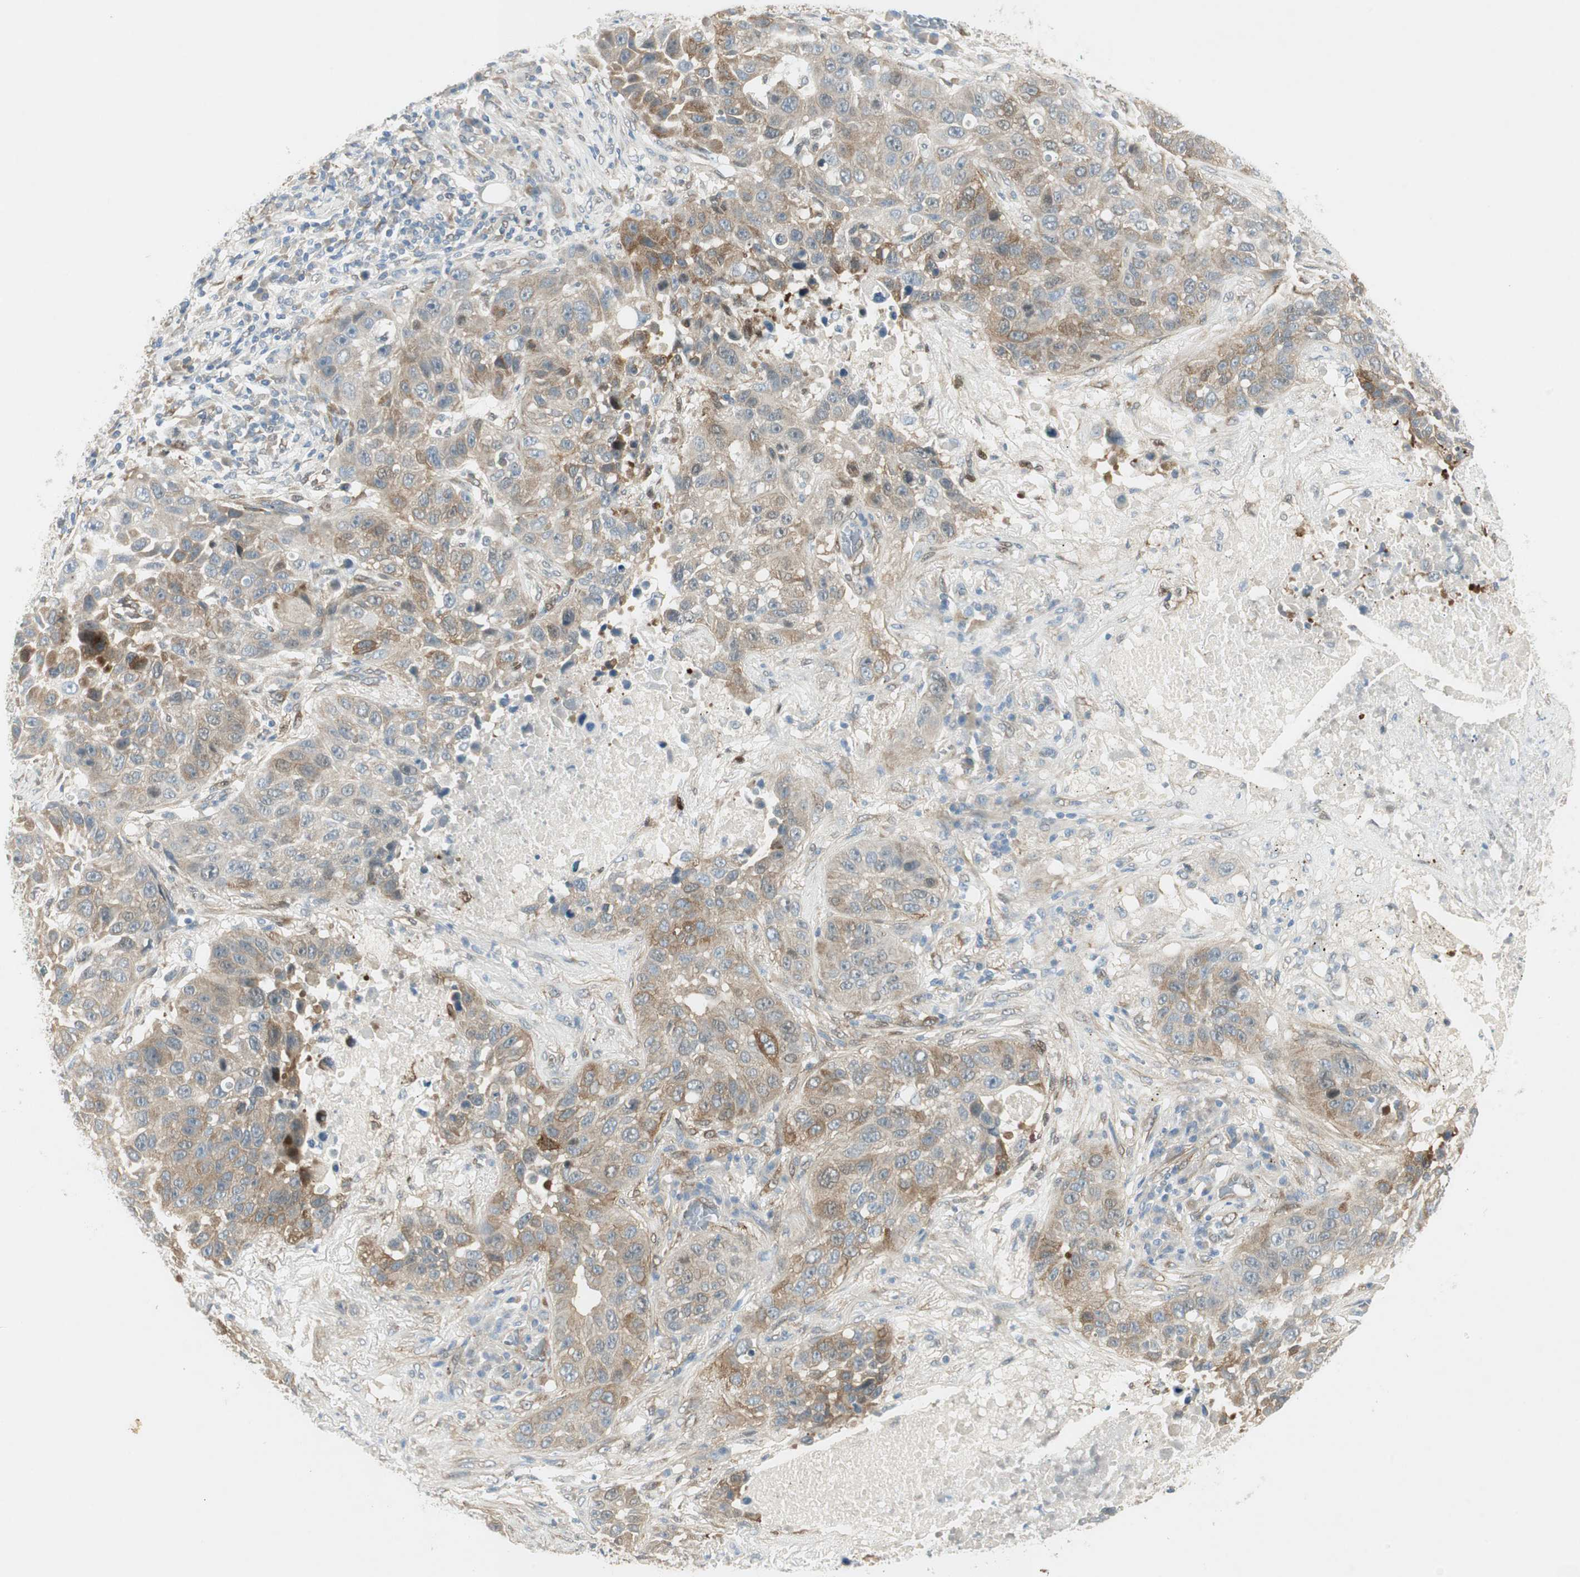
{"staining": {"intensity": "moderate", "quantity": "25%-75%", "location": "cytoplasmic/membranous"}, "tissue": "lung cancer", "cell_type": "Tumor cells", "image_type": "cancer", "snomed": [{"axis": "morphology", "description": "Squamous cell carcinoma, NOS"}, {"axis": "topography", "description": "Lung"}], "caption": "This is an image of IHC staining of lung cancer (squamous cell carcinoma), which shows moderate staining in the cytoplasmic/membranous of tumor cells.", "gene": "STON1-GTF2A1L", "patient": {"sex": "male", "age": 57}}